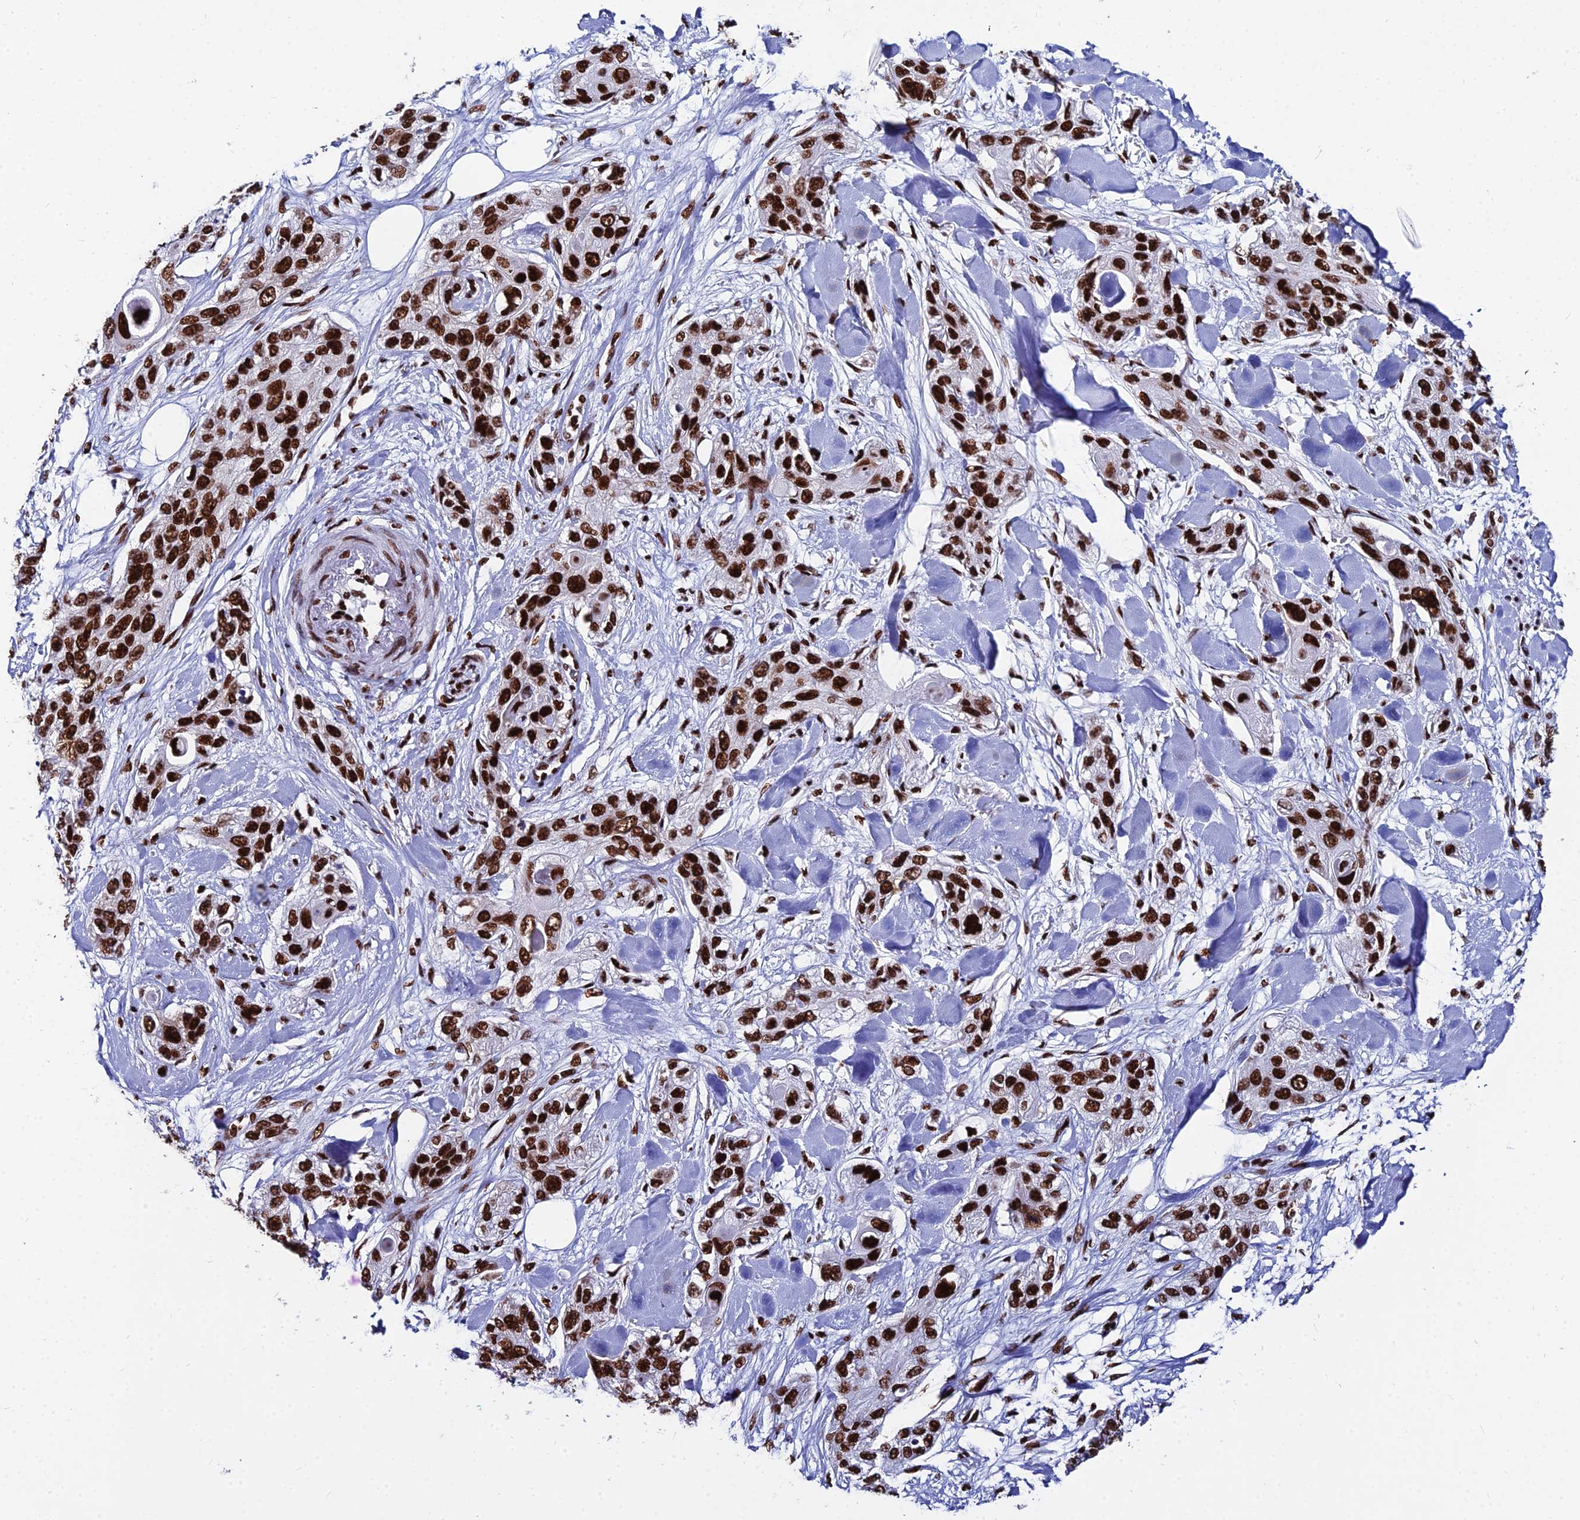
{"staining": {"intensity": "strong", "quantity": ">75%", "location": "nuclear"}, "tissue": "skin cancer", "cell_type": "Tumor cells", "image_type": "cancer", "snomed": [{"axis": "morphology", "description": "Normal tissue, NOS"}, {"axis": "morphology", "description": "Squamous cell carcinoma, NOS"}, {"axis": "topography", "description": "Skin"}], "caption": "Immunohistochemical staining of skin cancer (squamous cell carcinoma) exhibits strong nuclear protein positivity in about >75% of tumor cells.", "gene": "HNRNPH1", "patient": {"sex": "male", "age": 72}}